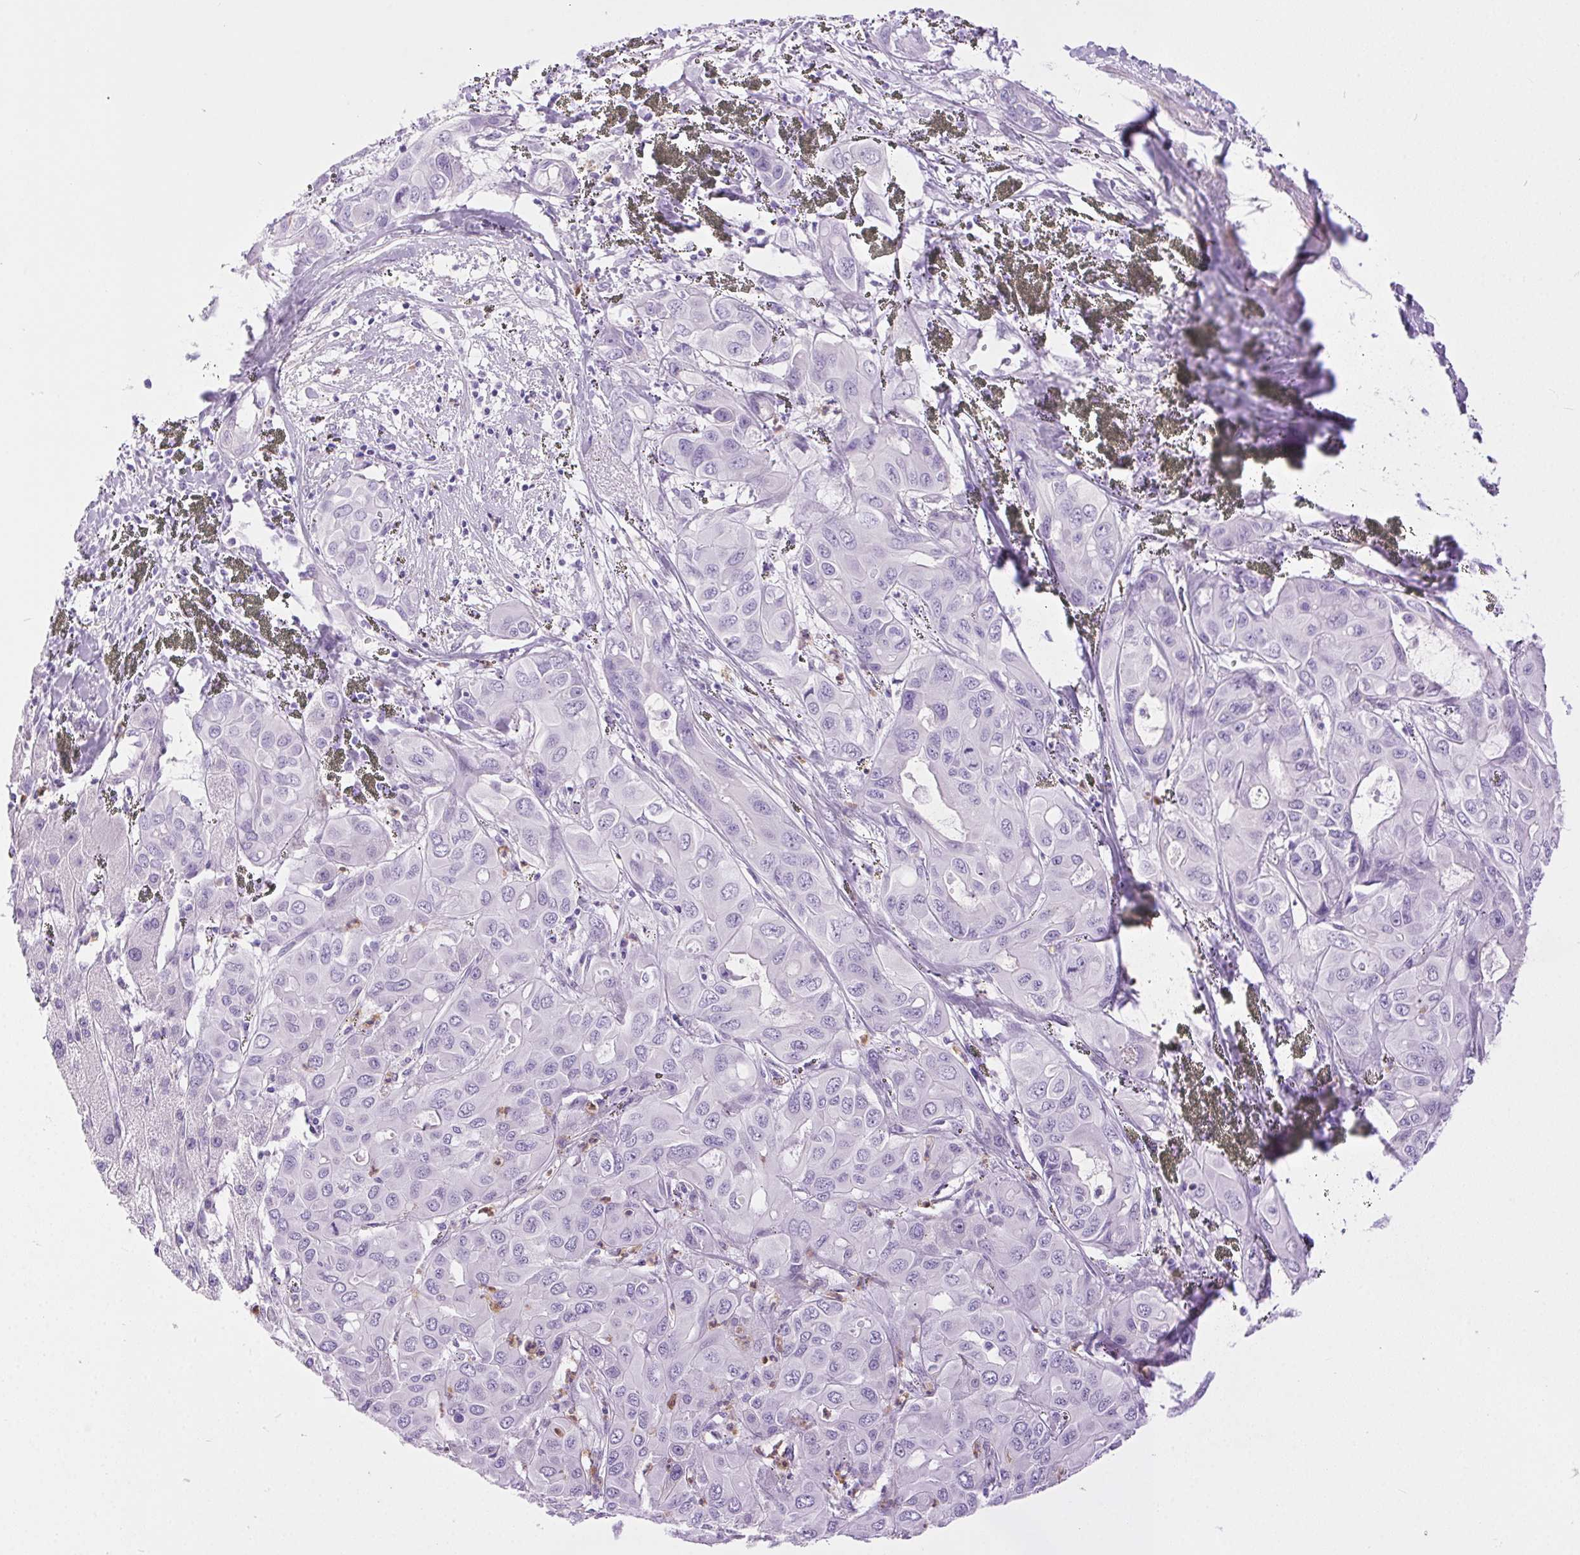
{"staining": {"intensity": "negative", "quantity": "none", "location": "none"}, "tissue": "liver cancer", "cell_type": "Tumor cells", "image_type": "cancer", "snomed": [{"axis": "morphology", "description": "Cholangiocarcinoma"}, {"axis": "topography", "description": "Liver"}], "caption": "Tumor cells are negative for brown protein staining in cholangiocarcinoma (liver).", "gene": "SHCBP1L", "patient": {"sex": "female", "age": 60}}